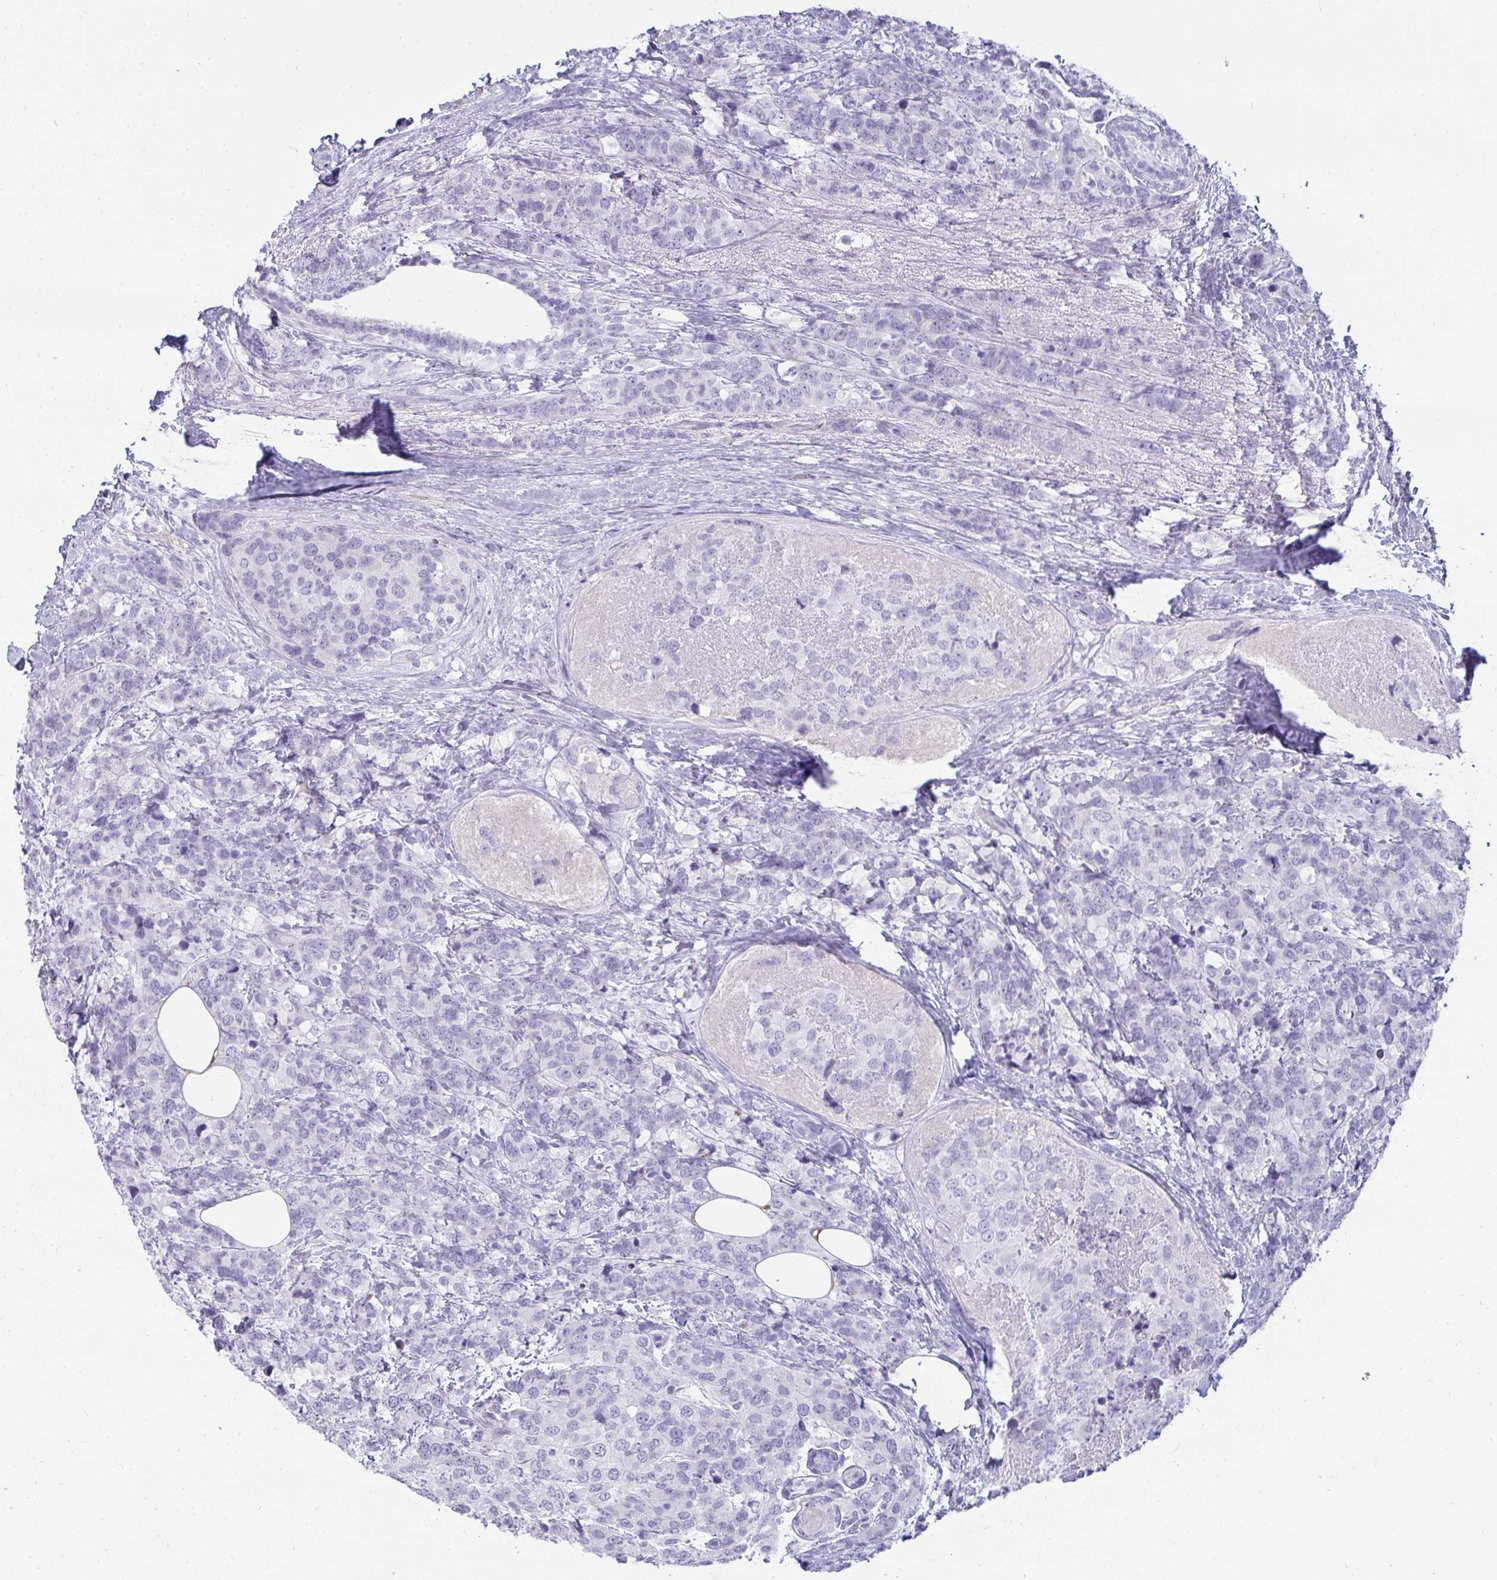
{"staining": {"intensity": "negative", "quantity": "none", "location": "none"}, "tissue": "breast cancer", "cell_type": "Tumor cells", "image_type": "cancer", "snomed": [{"axis": "morphology", "description": "Lobular carcinoma"}, {"axis": "topography", "description": "Breast"}], "caption": "Tumor cells are negative for protein expression in human breast cancer (lobular carcinoma). (DAB (3,3'-diaminobenzidine) immunohistochemistry visualized using brightfield microscopy, high magnification).", "gene": "HSPB6", "patient": {"sex": "female", "age": 59}}